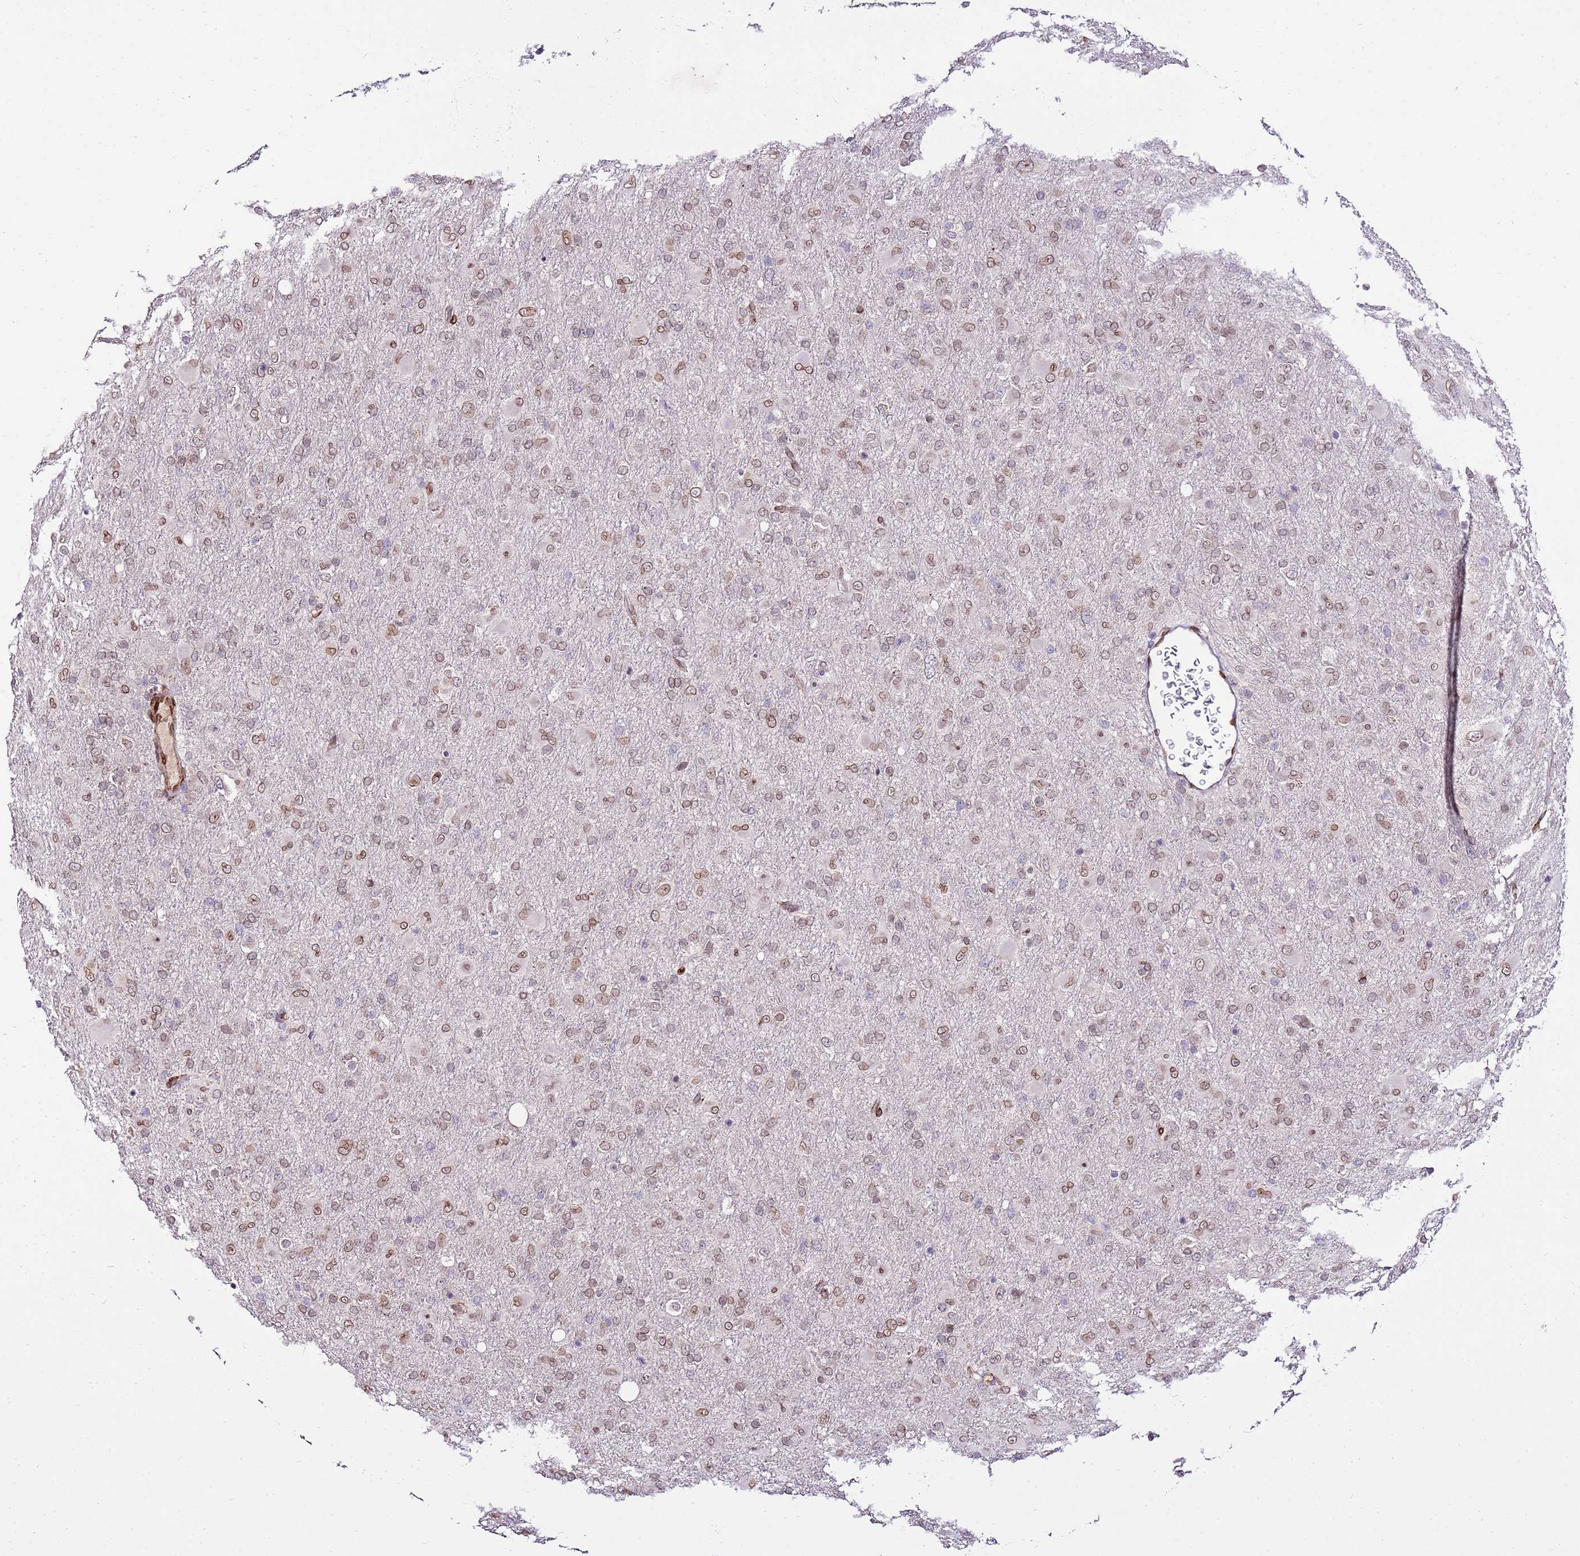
{"staining": {"intensity": "moderate", "quantity": "25%-75%", "location": "cytoplasmic/membranous,nuclear"}, "tissue": "glioma", "cell_type": "Tumor cells", "image_type": "cancer", "snomed": [{"axis": "morphology", "description": "Glioma, malignant, Low grade"}, {"axis": "topography", "description": "Brain"}], "caption": "Protein analysis of malignant glioma (low-grade) tissue demonstrates moderate cytoplasmic/membranous and nuclear staining in approximately 25%-75% of tumor cells.", "gene": "TMEM47", "patient": {"sex": "male", "age": 65}}